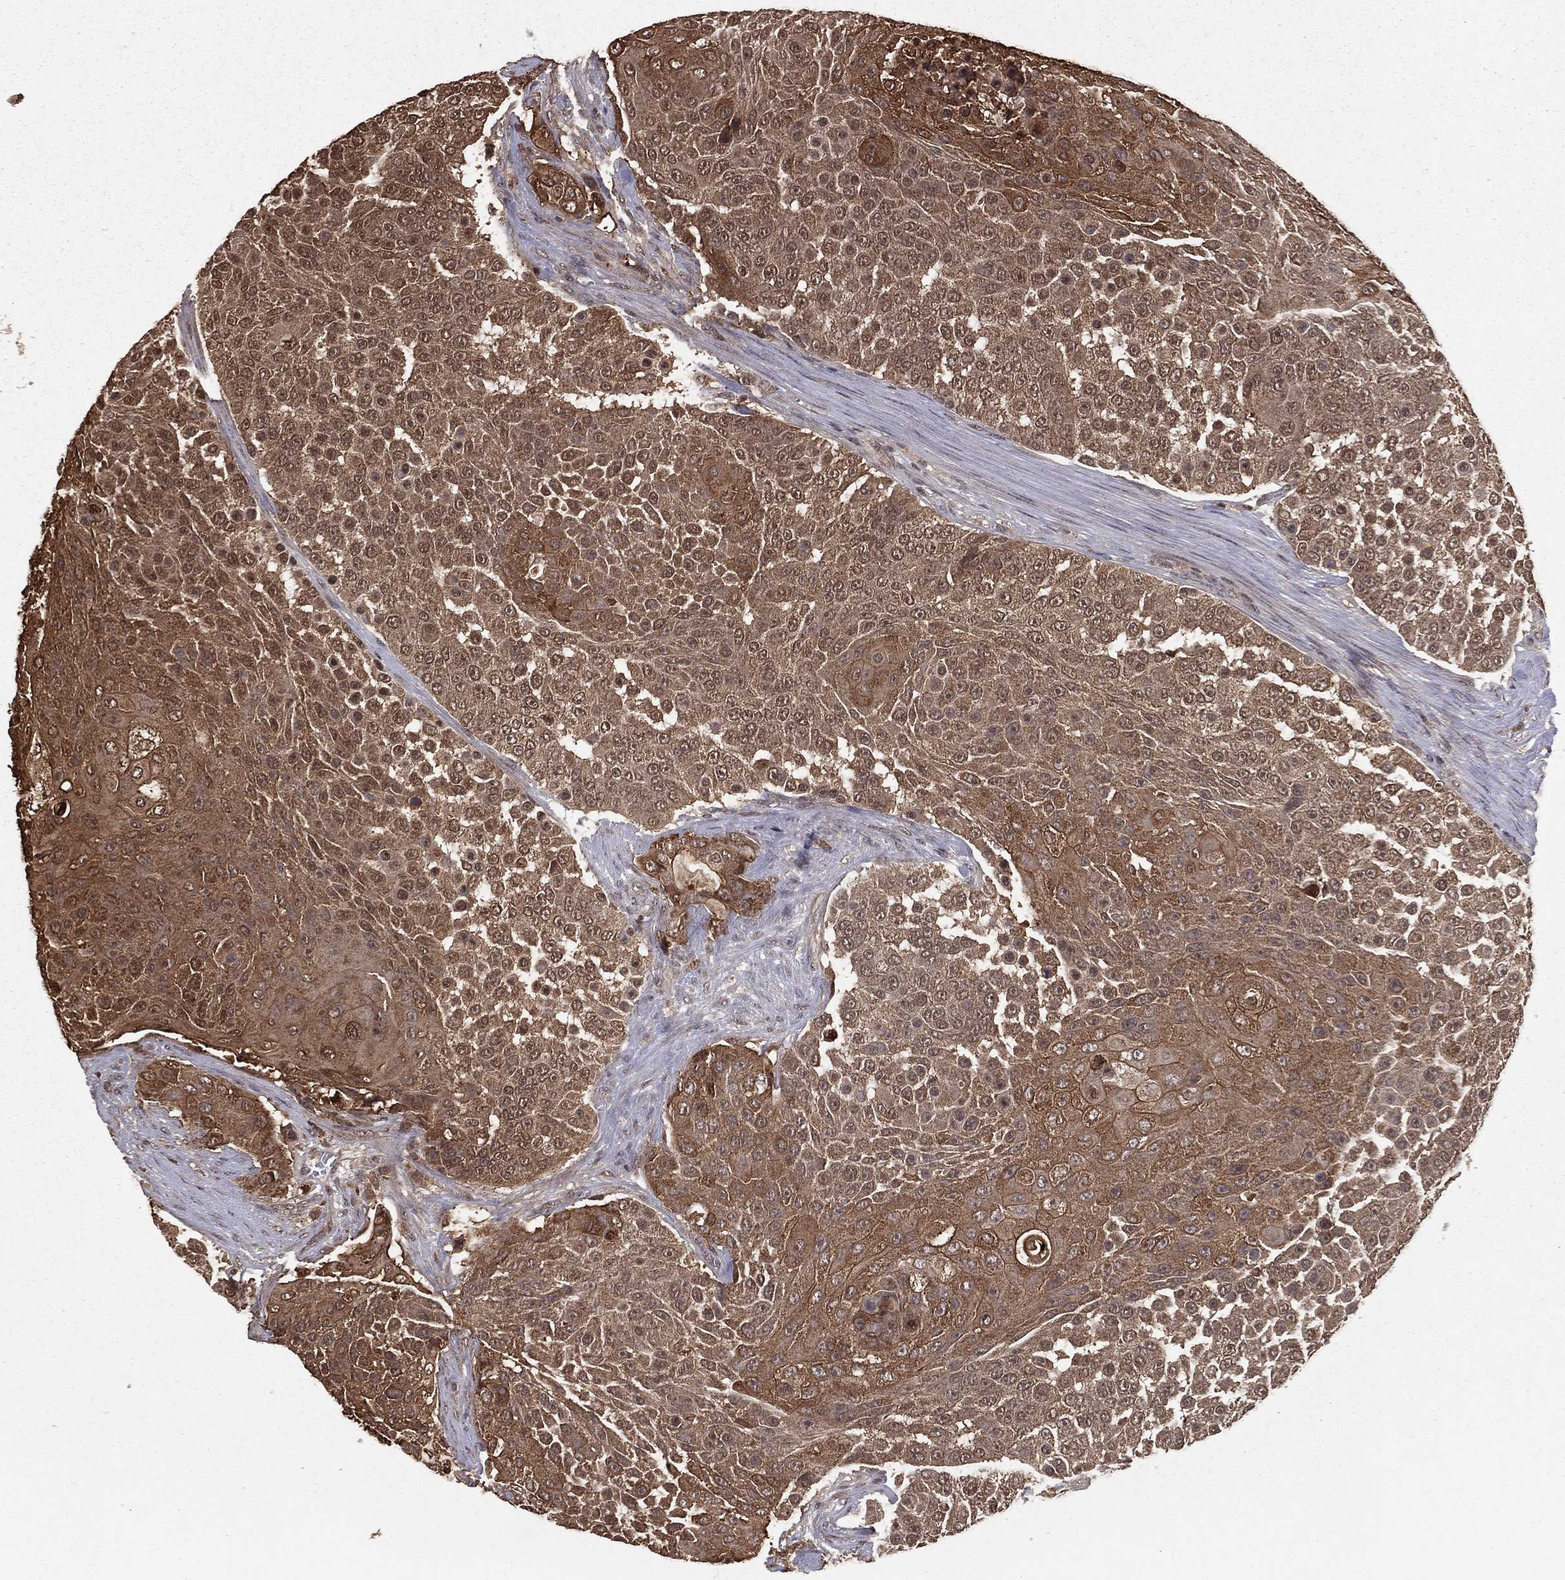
{"staining": {"intensity": "moderate", "quantity": ">75%", "location": "cytoplasmic/membranous"}, "tissue": "urothelial cancer", "cell_type": "Tumor cells", "image_type": "cancer", "snomed": [{"axis": "morphology", "description": "Urothelial carcinoma, High grade"}, {"axis": "topography", "description": "Urinary bladder"}], "caption": "Brown immunohistochemical staining in human urothelial carcinoma (high-grade) displays moderate cytoplasmic/membranous staining in approximately >75% of tumor cells.", "gene": "ZDHHC15", "patient": {"sex": "female", "age": 63}}